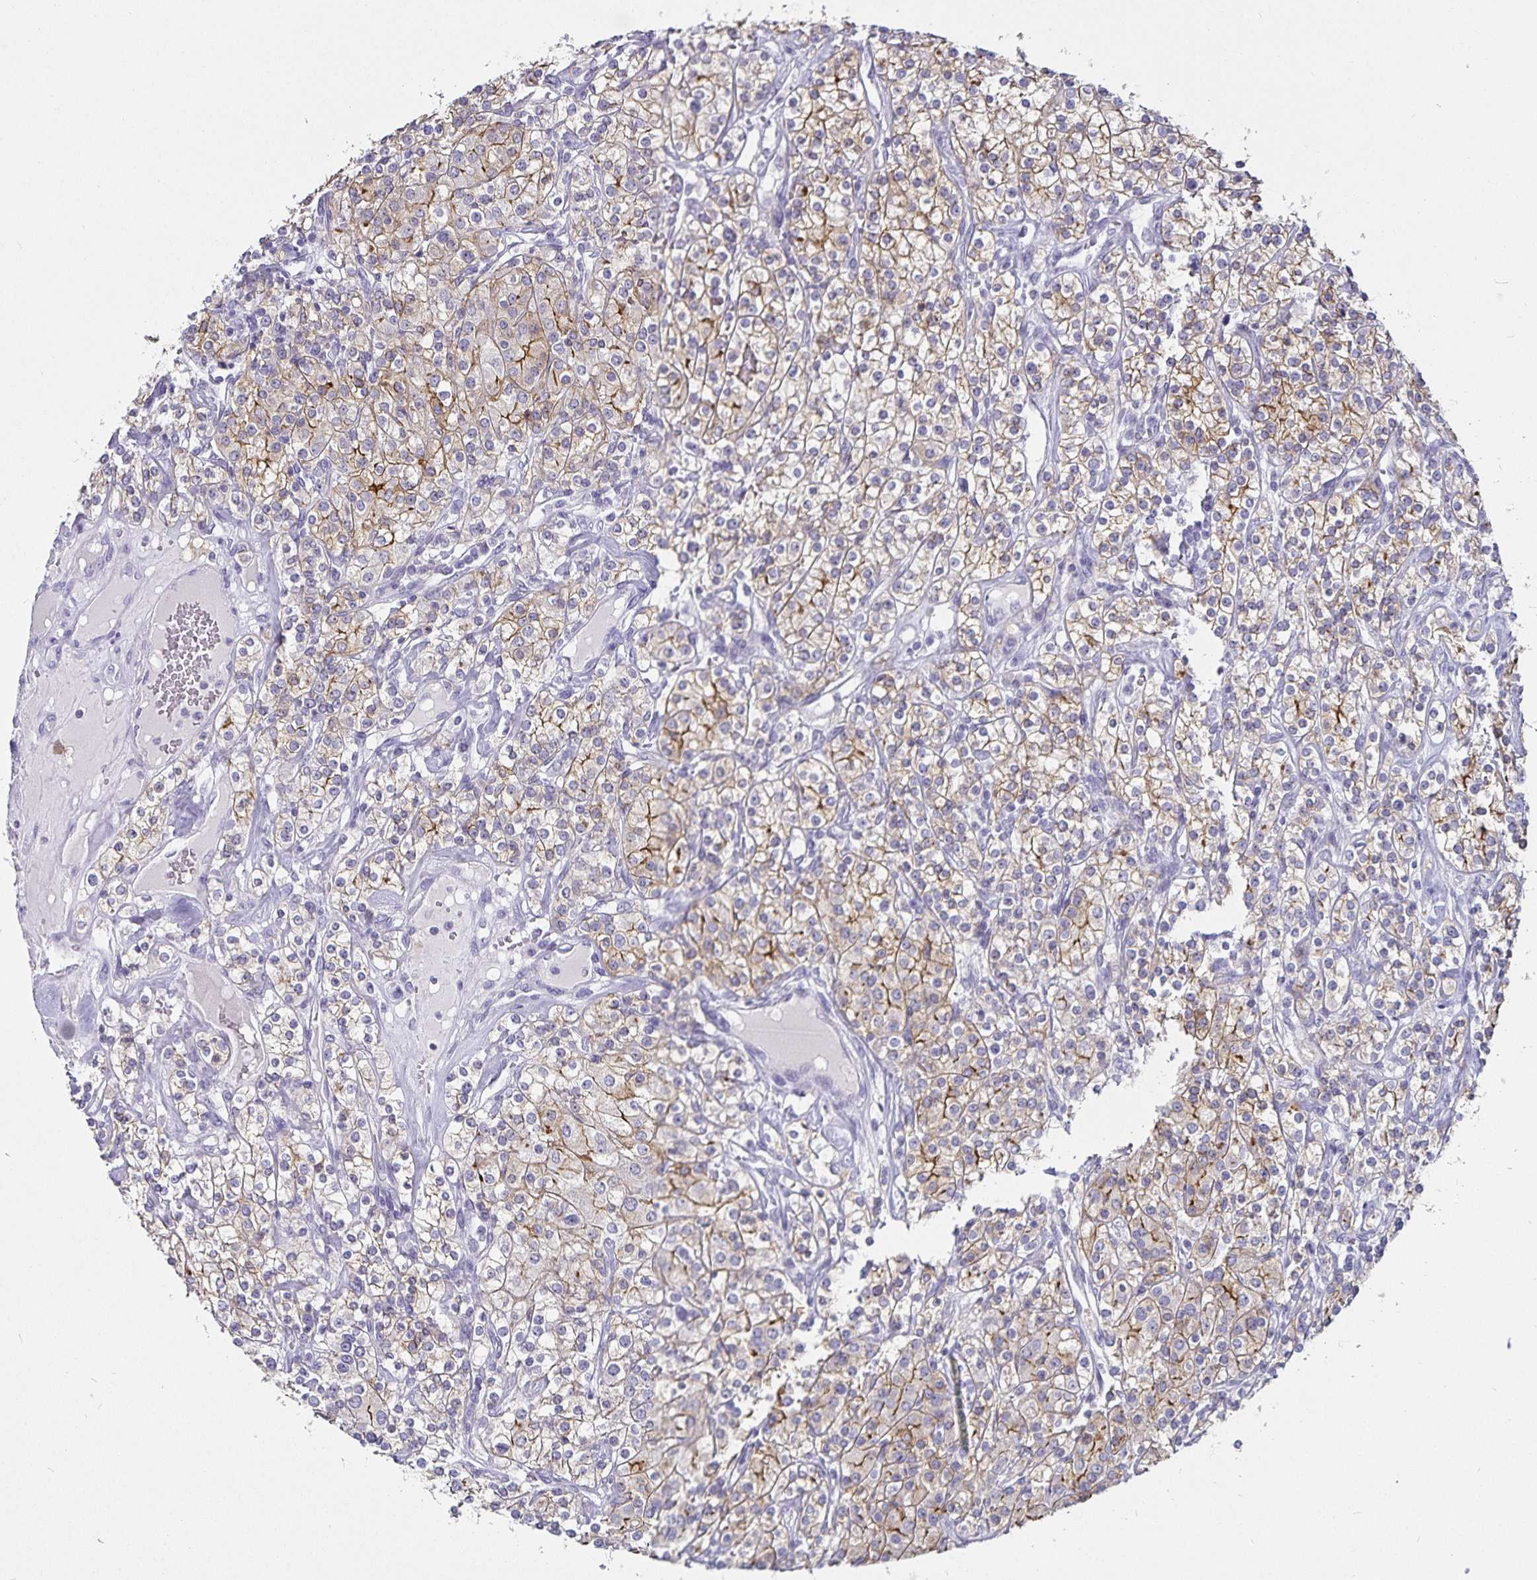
{"staining": {"intensity": "moderate", "quantity": "<25%", "location": "cytoplasmic/membranous"}, "tissue": "renal cancer", "cell_type": "Tumor cells", "image_type": "cancer", "snomed": [{"axis": "morphology", "description": "Adenocarcinoma, NOS"}, {"axis": "topography", "description": "Kidney"}], "caption": "Brown immunohistochemical staining in human renal adenocarcinoma demonstrates moderate cytoplasmic/membranous positivity in about <25% of tumor cells.", "gene": "CA12", "patient": {"sex": "male", "age": 77}}